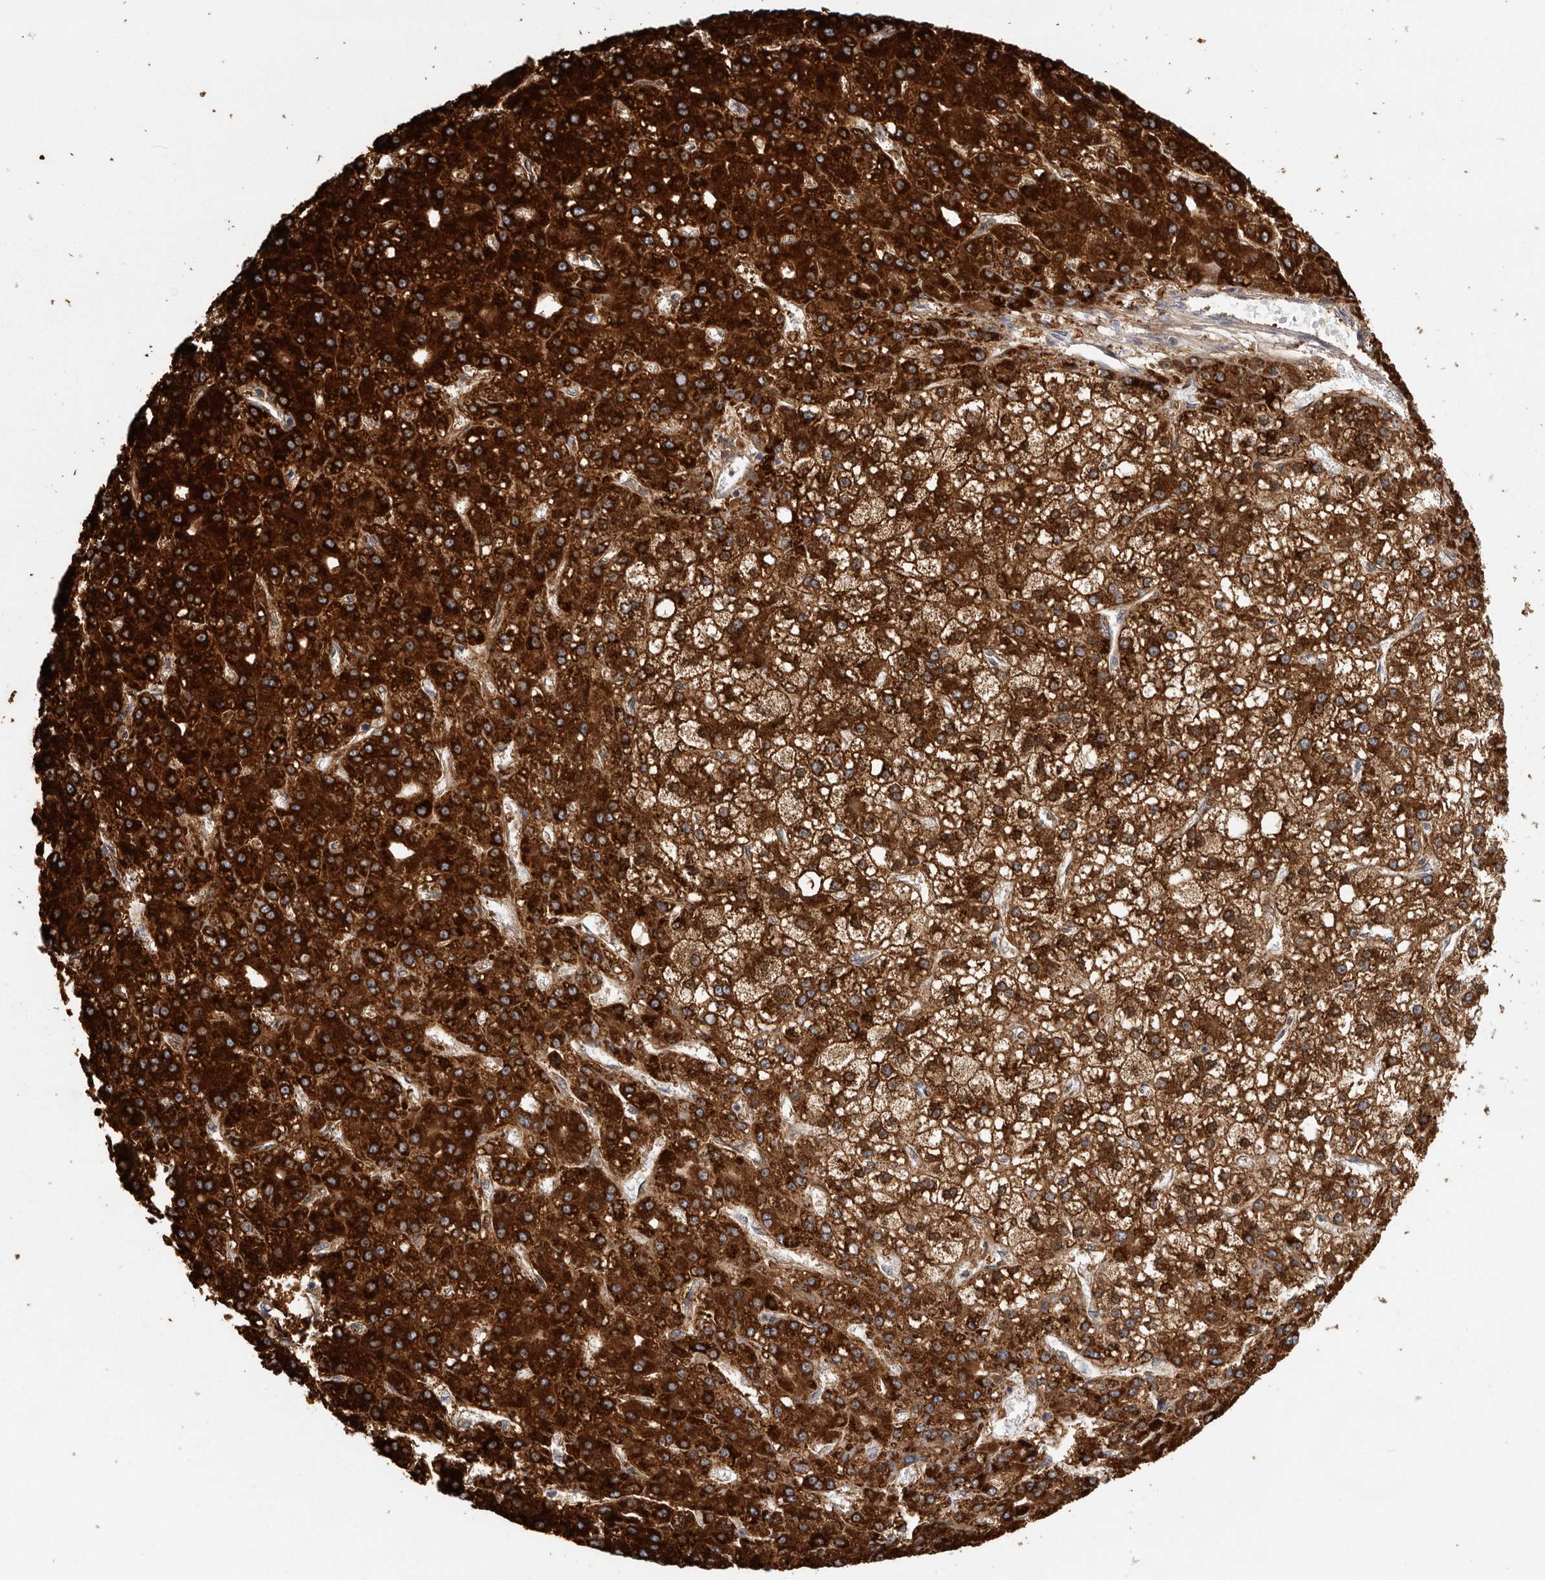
{"staining": {"intensity": "strong", "quantity": ">75%", "location": "cytoplasmic/membranous"}, "tissue": "liver cancer", "cell_type": "Tumor cells", "image_type": "cancer", "snomed": [{"axis": "morphology", "description": "Carcinoma, Hepatocellular, NOS"}, {"axis": "topography", "description": "Liver"}], "caption": "The photomicrograph exhibits staining of liver cancer (hepatocellular carcinoma), revealing strong cytoplasmic/membranous protein staining (brown color) within tumor cells. Nuclei are stained in blue.", "gene": "USP24", "patient": {"sex": "male", "age": 67}}